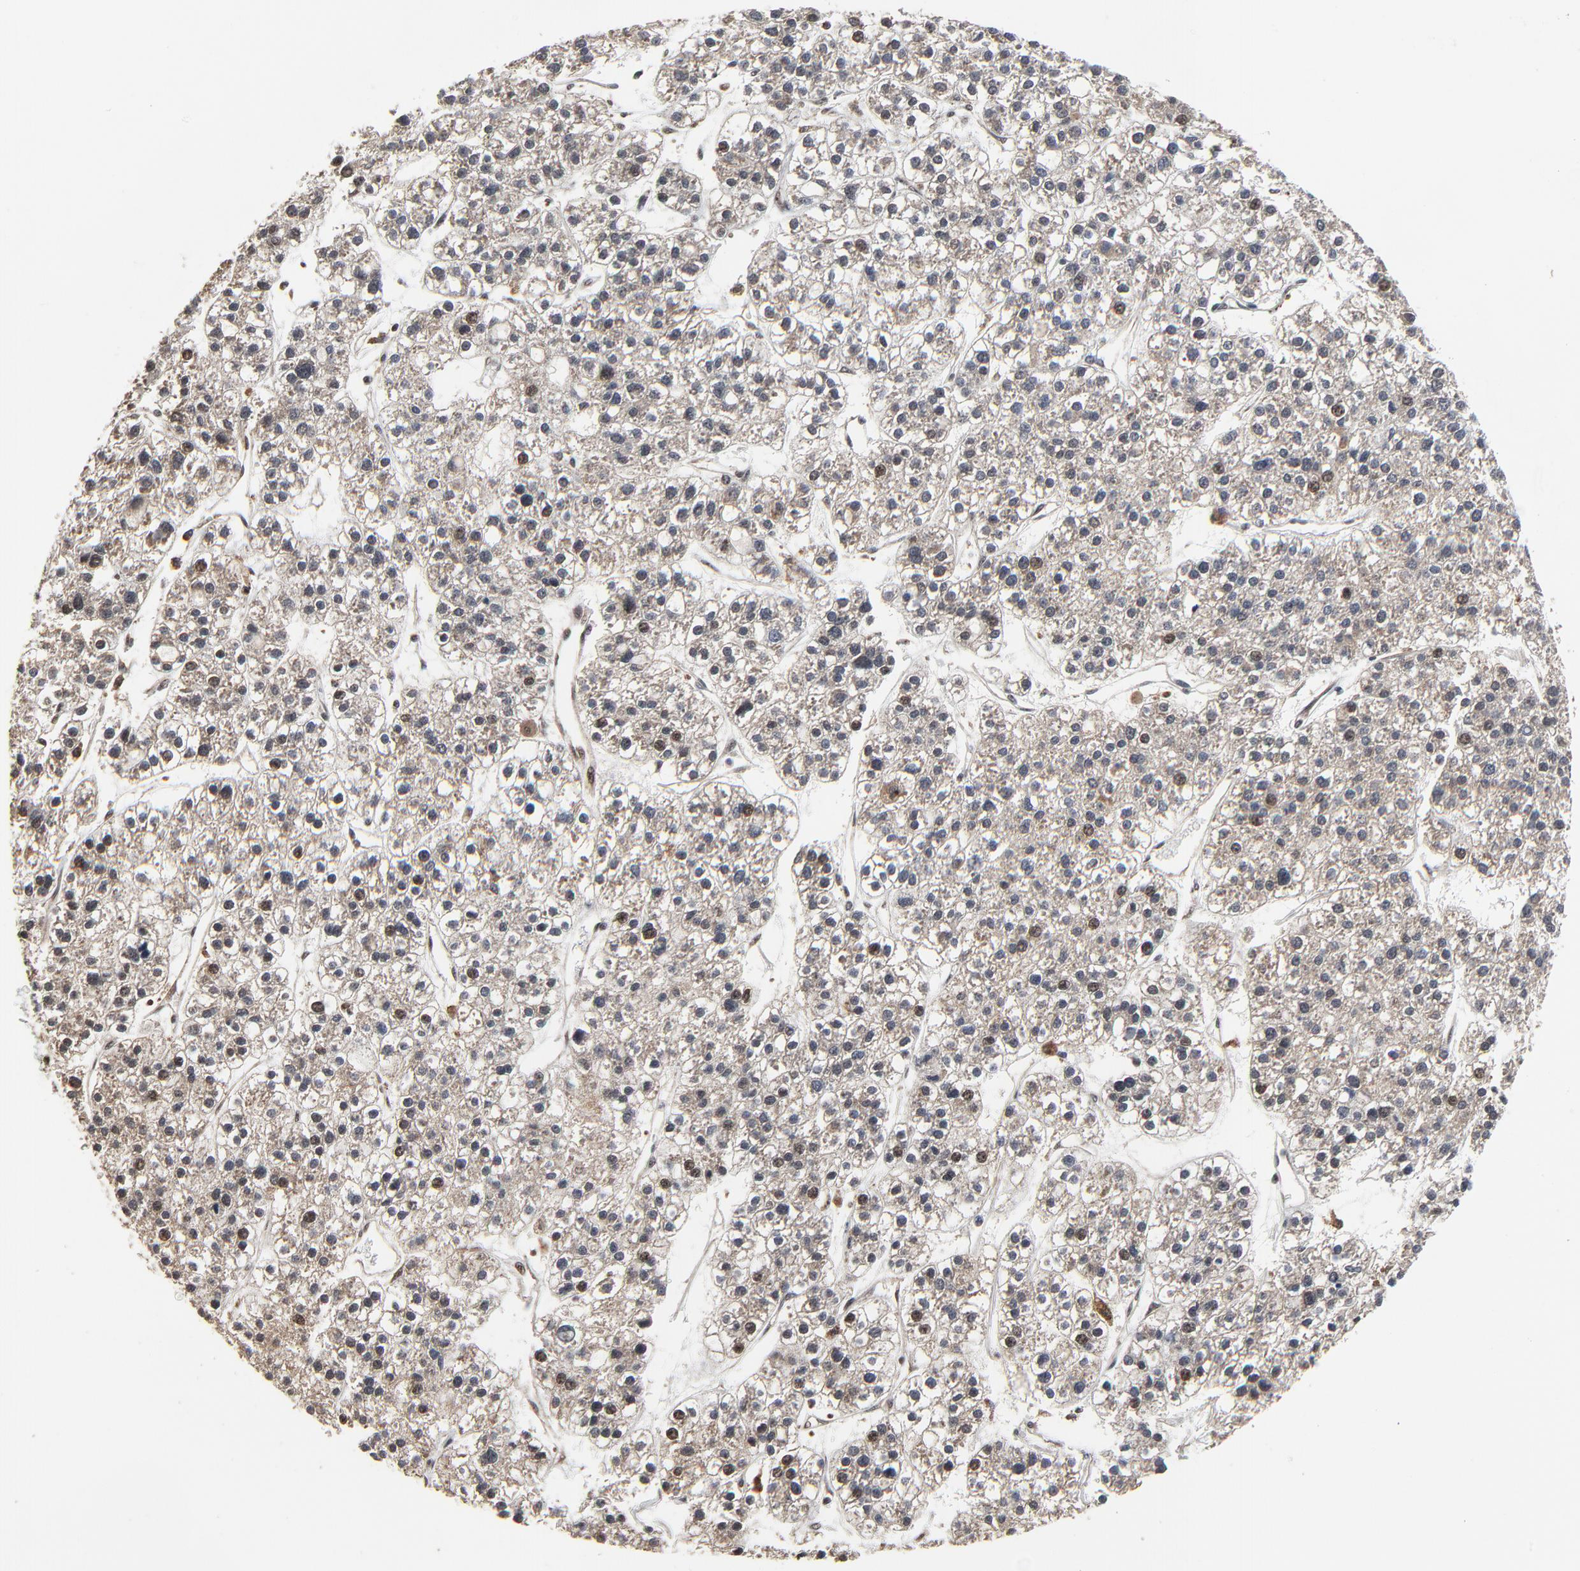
{"staining": {"intensity": "weak", "quantity": ">75%", "location": "cytoplasmic/membranous,nuclear"}, "tissue": "liver cancer", "cell_type": "Tumor cells", "image_type": "cancer", "snomed": [{"axis": "morphology", "description": "Carcinoma, Hepatocellular, NOS"}, {"axis": "topography", "description": "Liver"}], "caption": "About >75% of tumor cells in human liver cancer show weak cytoplasmic/membranous and nuclear protein expression as visualized by brown immunohistochemical staining.", "gene": "RHOJ", "patient": {"sex": "female", "age": 85}}